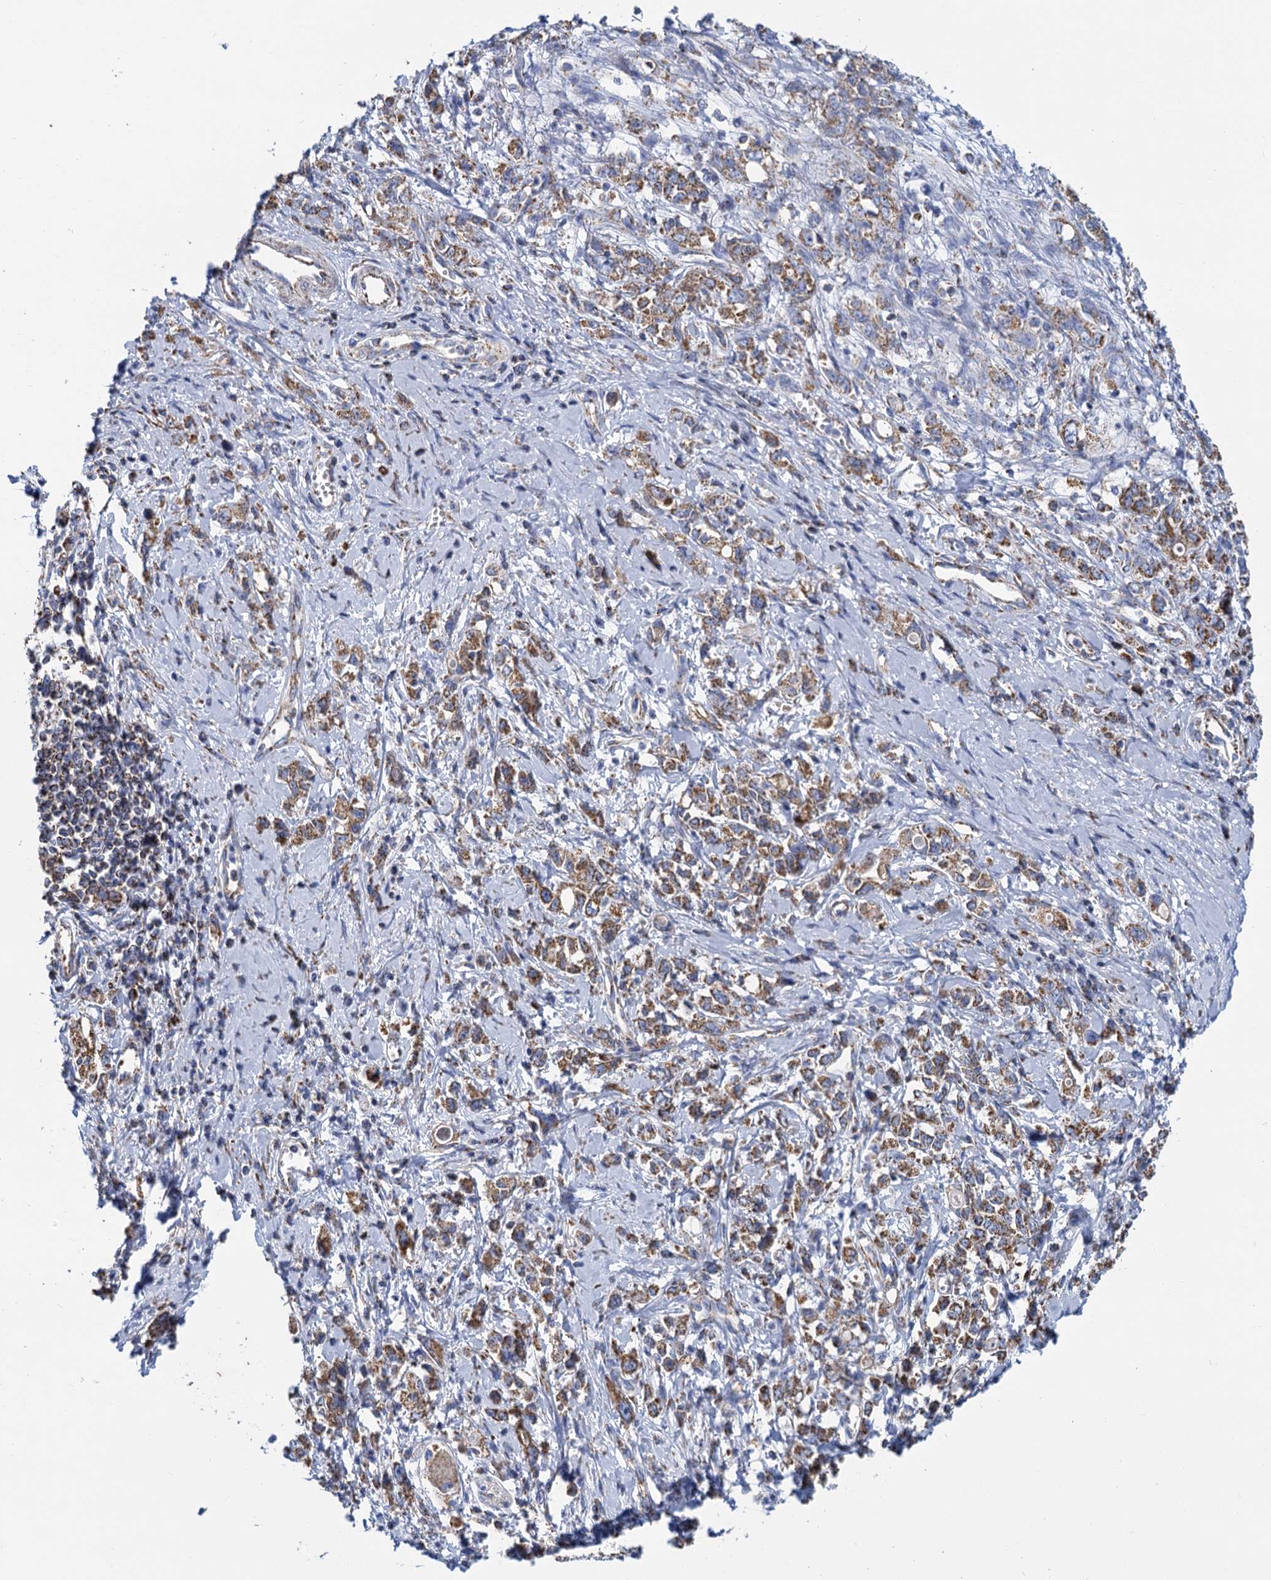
{"staining": {"intensity": "moderate", "quantity": ">75%", "location": "cytoplasmic/membranous"}, "tissue": "stomach cancer", "cell_type": "Tumor cells", "image_type": "cancer", "snomed": [{"axis": "morphology", "description": "Adenocarcinoma, NOS"}, {"axis": "topography", "description": "Stomach"}], "caption": "This is a photomicrograph of IHC staining of stomach cancer, which shows moderate staining in the cytoplasmic/membranous of tumor cells.", "gene": "CCP110", "patient": {"sex": "female", "age": 76}}